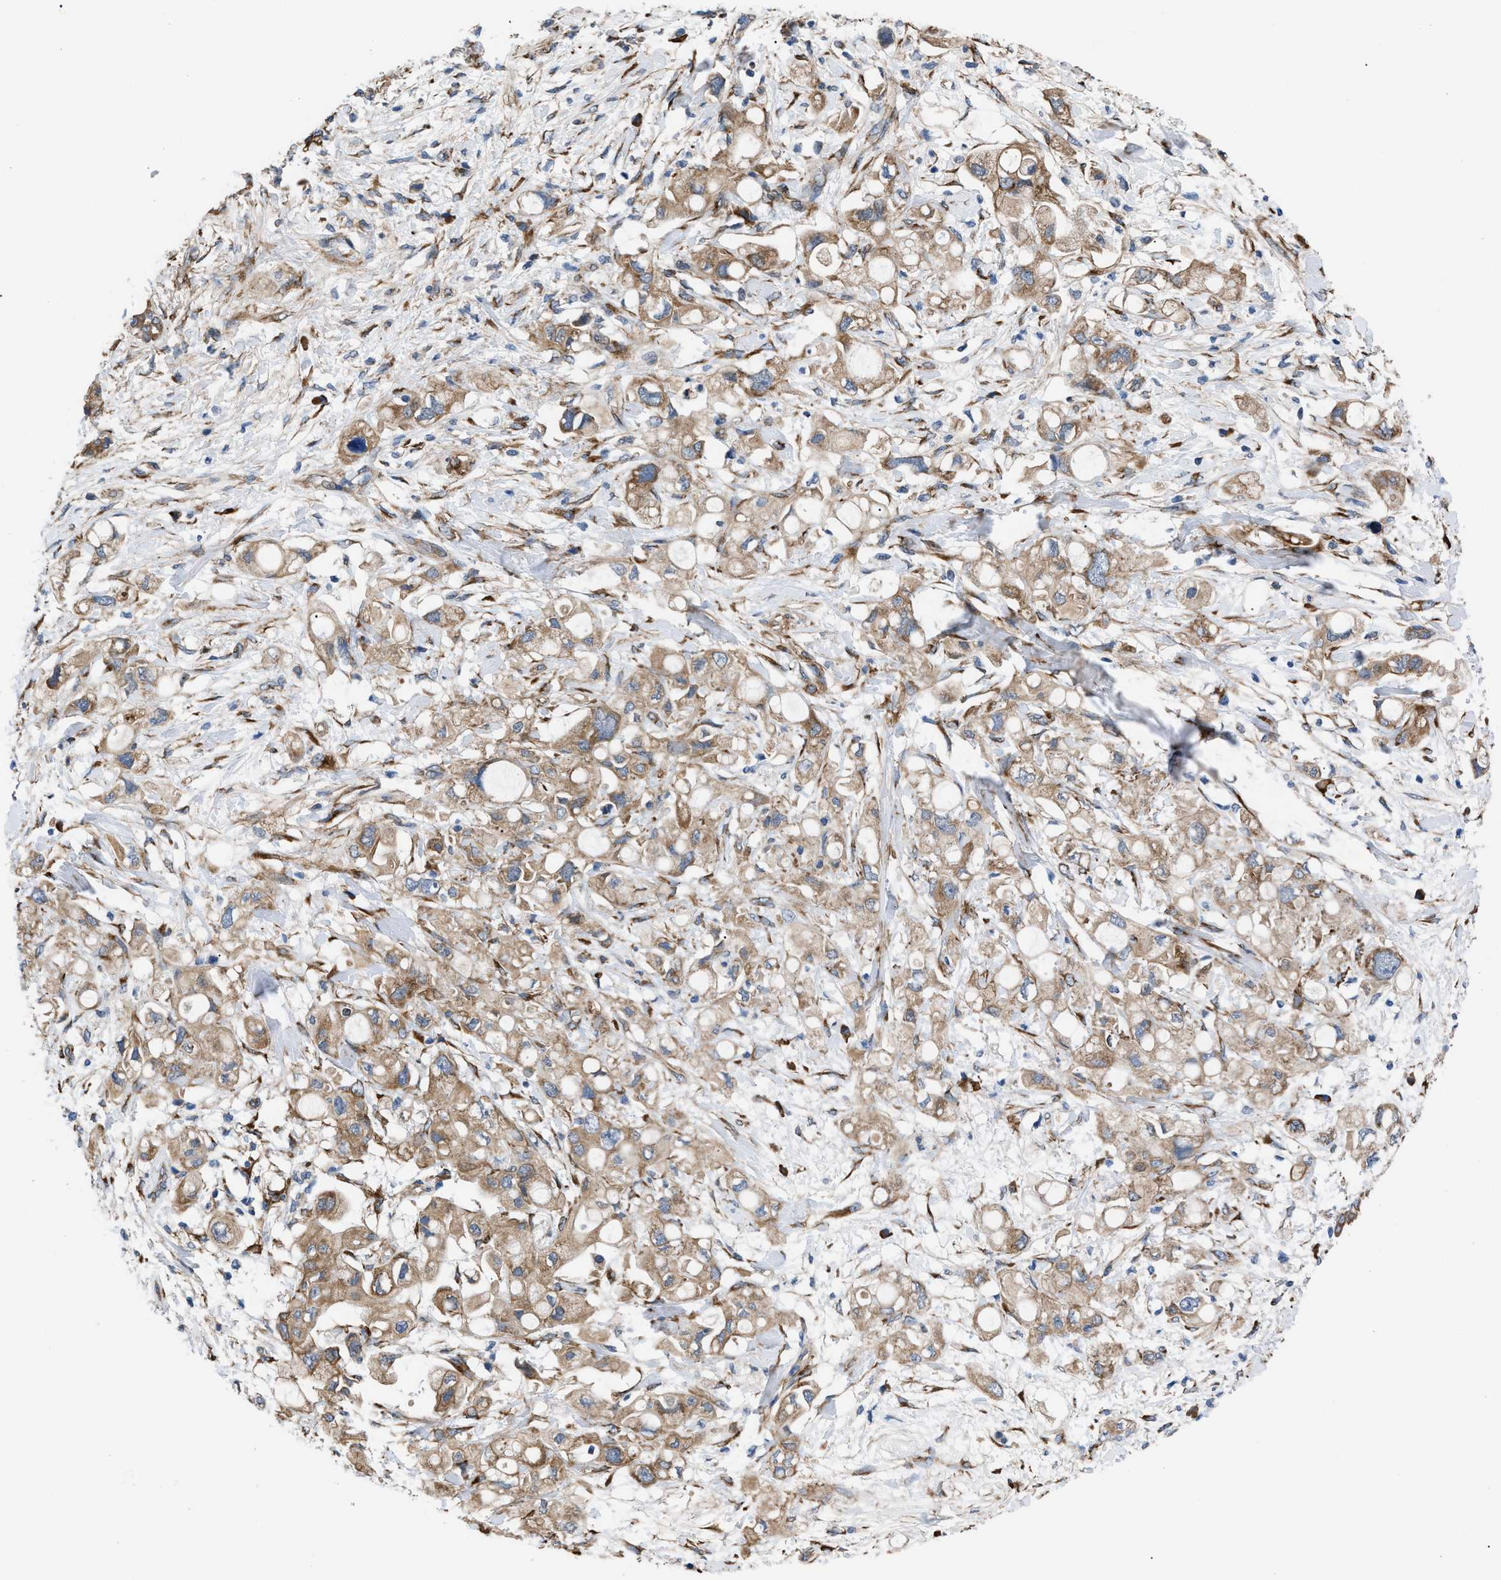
{"staining": {"intensity": "moderate", "quantity": ">75%", "location": "cytoplasmic/membranous"}, "tissue": "pancreatic cancer", "cell_type": "Tumor cells", "image_type": "cancer", "snomed": [{"axis": "morphology", "description": "Adenocarcinoma, NOS"}, {"axis": "topography", "description": "Pancreas"}], "caption": "Protein expression analysis of pancreatic cancer (adenocarcinoma) exhibits moderate cytoplasmic/membranous expression in about >75% of tumor cells.", "gene": "MYO10", "patient": {"sex": "female", "age": 56}}